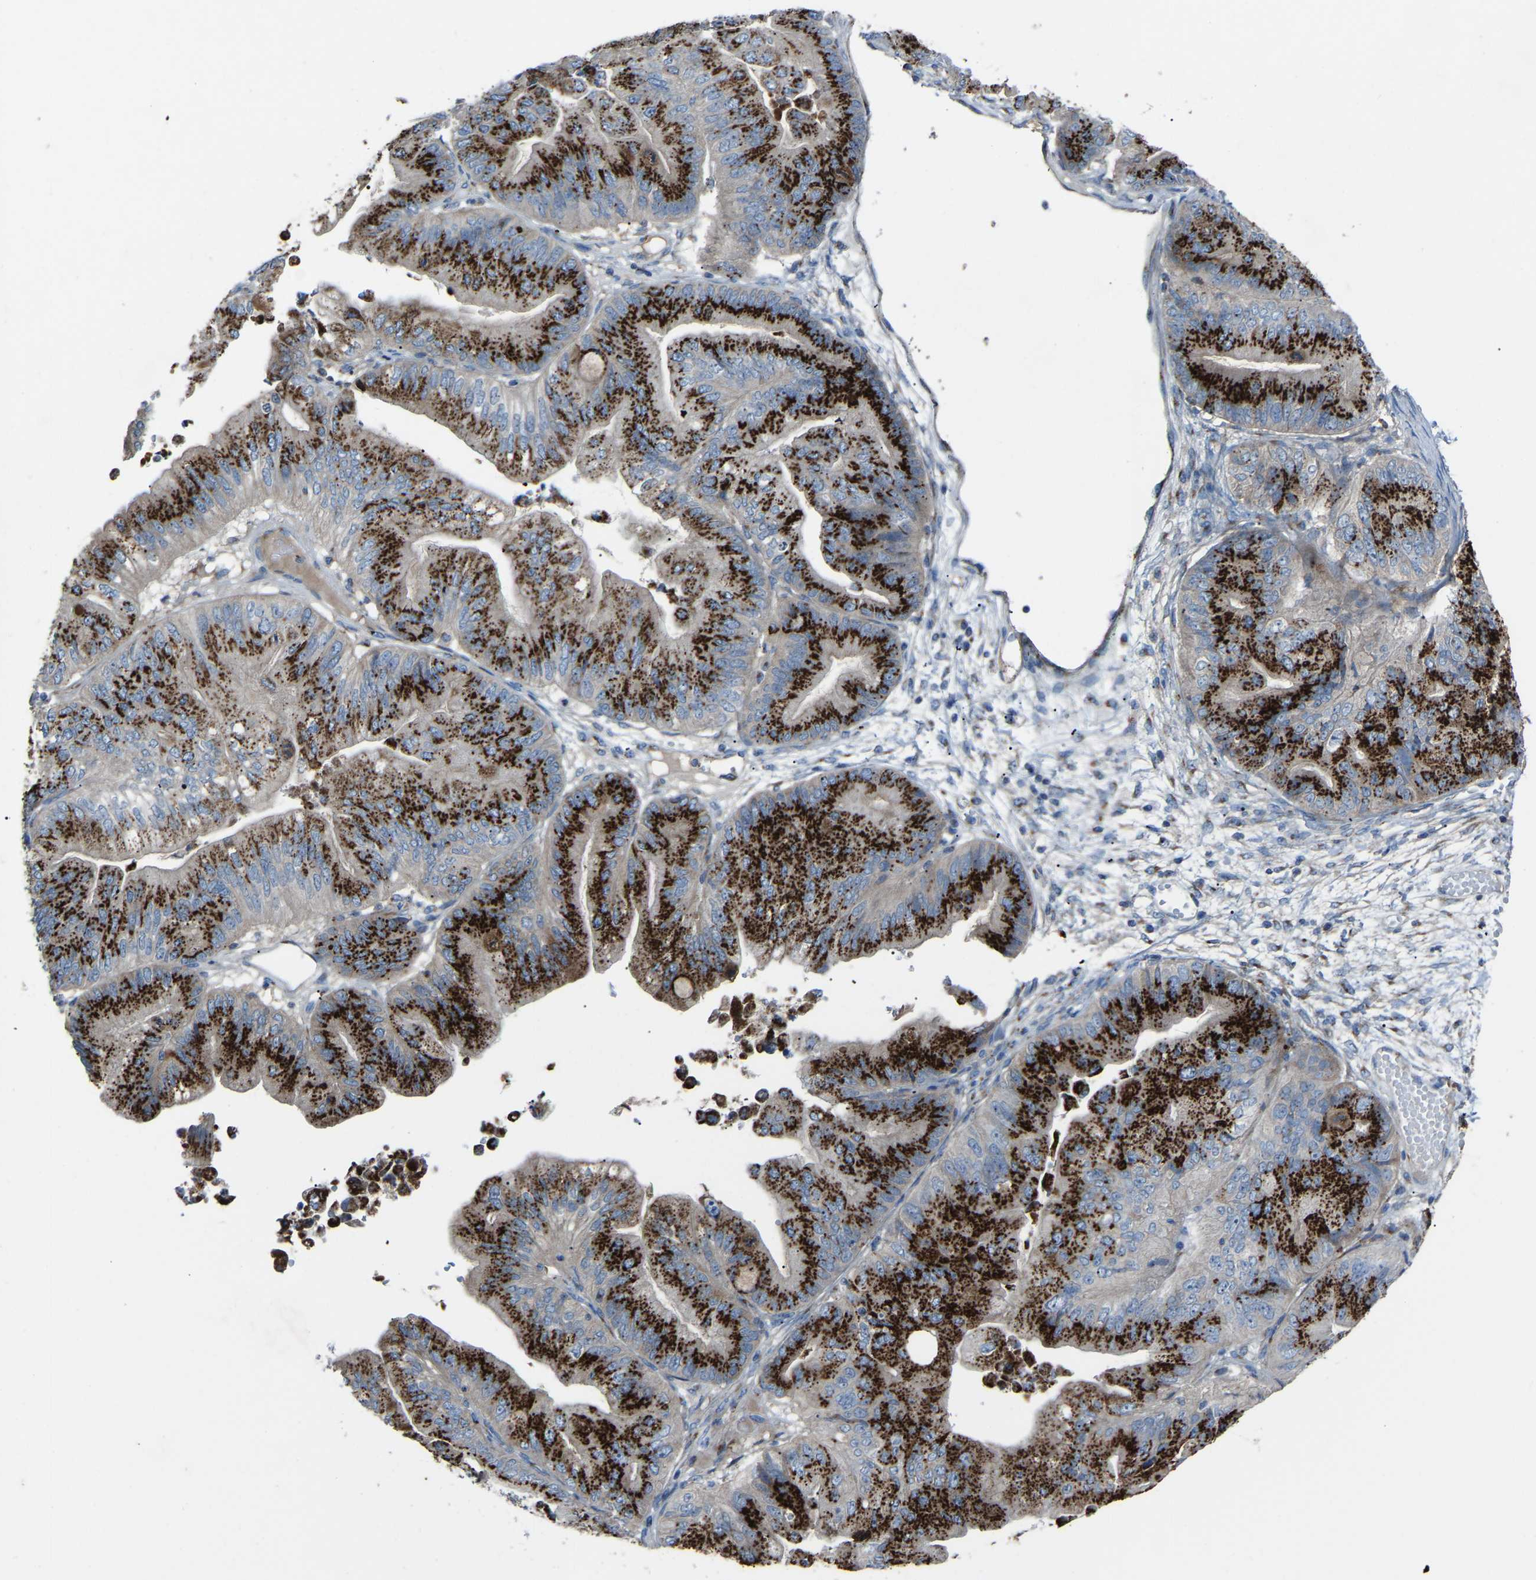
{"staining": {"intensity": "strong", "quantity": ">75%", "location": "cytoplasmic/membranous"}, "tissue": "ovarian cancer", "cell_type": "Tumor cells", "image_type": "cancer", "snomed": [{"axis": "morphology", "description": "Cystadenocarcinoma, mucinous, NOS"}, {"axis": "topography", "description": "Ovary"}], "caption": "This micrograph exhibits IHC staining of human ovarian cancer, with high strong cytoplasmic/membranous staining in approximately >75% of tumor cells.", "gene": "CANT1", "patient": {"sex": "female", "age": 61}}